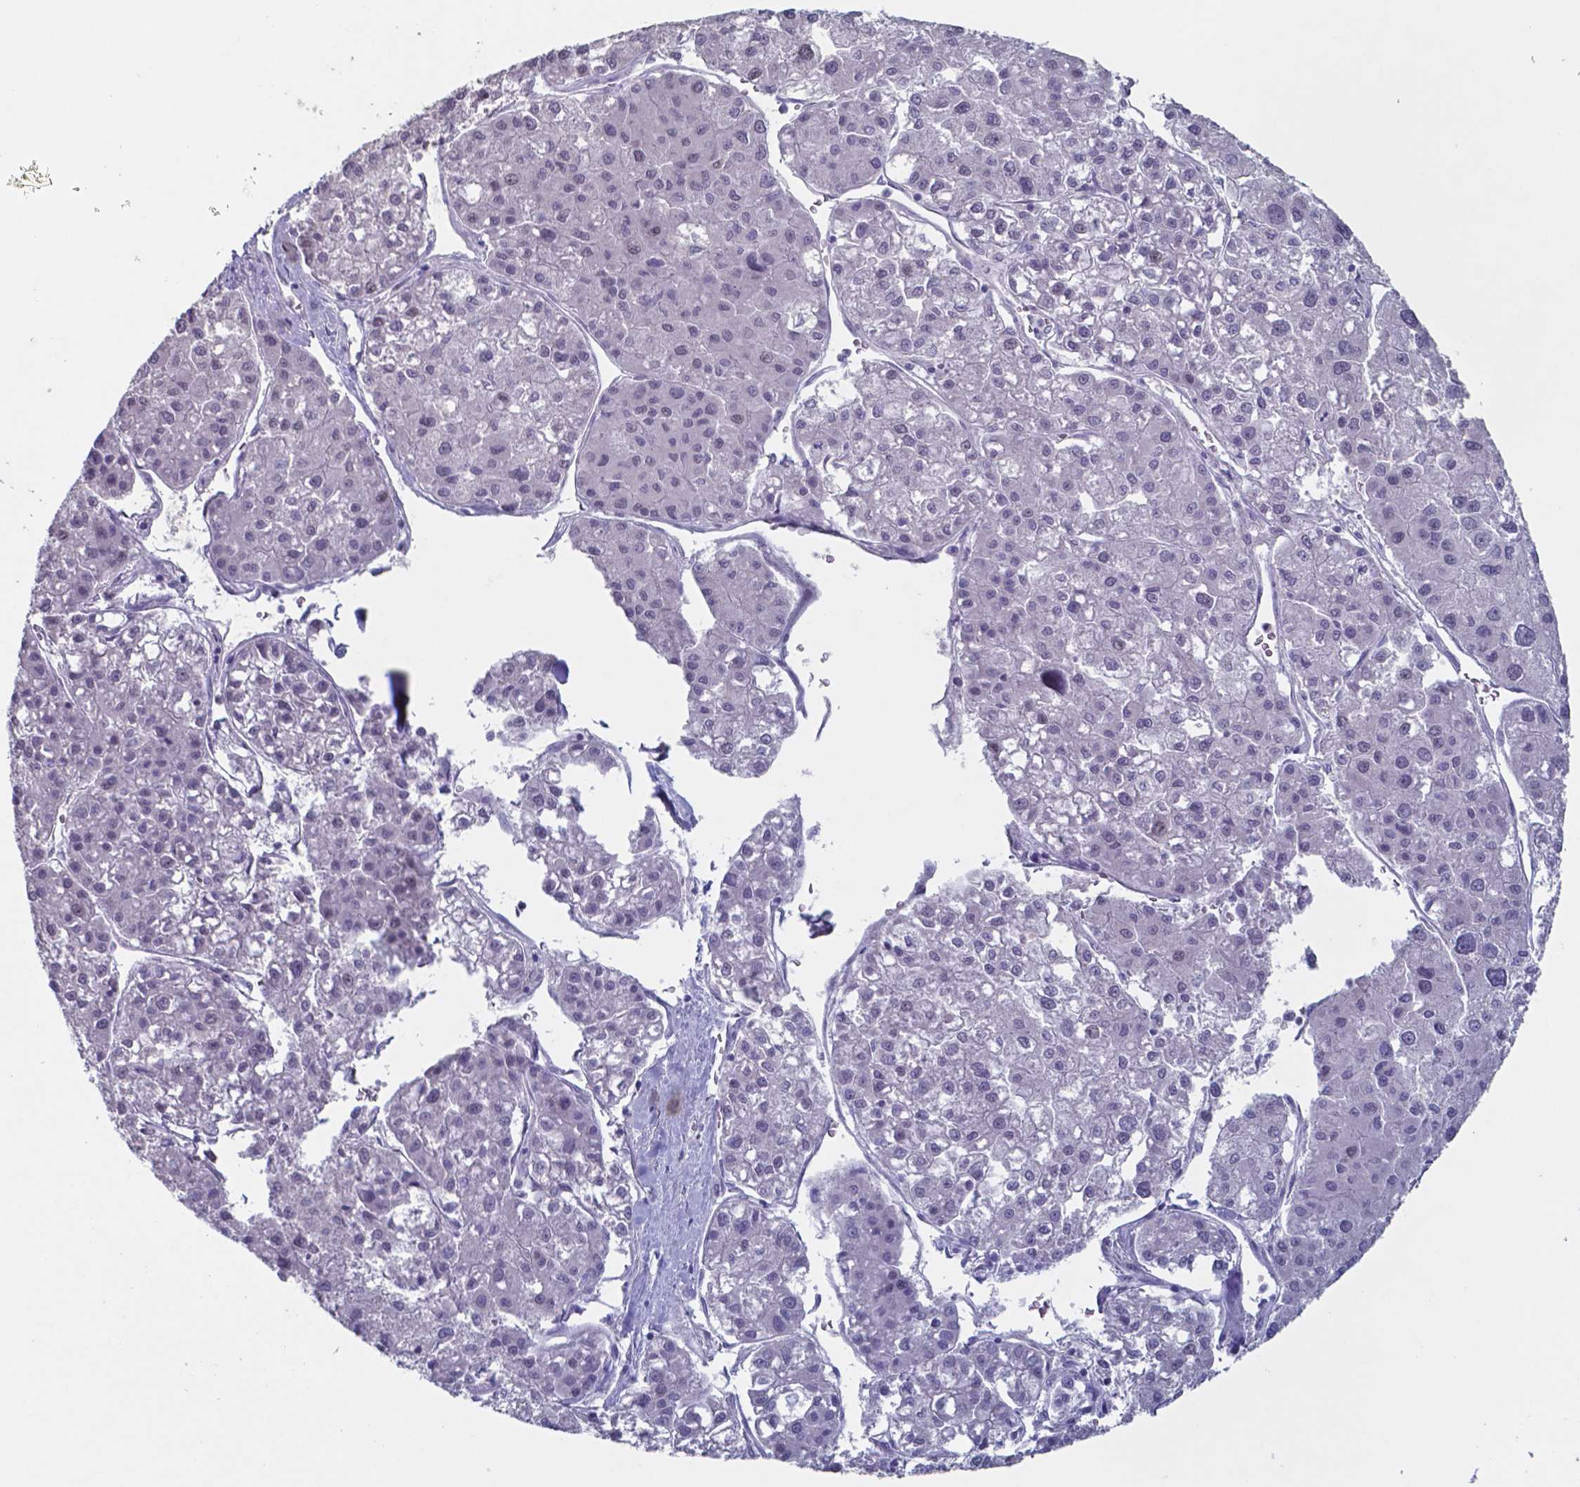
{"staining": {"intensity": "negative", "quantity": "none", "location": "none"}, "tissue": "liver cancer", "cell_type": "Tumor cells", "image_type": "cancer", "snomed": [{"axis": "morphology", "description": "Carcinoma, Hepatocellular, NOS"}, {"axis": "topography", "description": "Liver"}], "caption": "Tumor cells show no significant protein expression in liver cancer. (Immunohistochemistry (ihc), brightfield microscopy, high magnification).", "gene": "TDP2", "patient": {"sex": "male", "age": 73}}